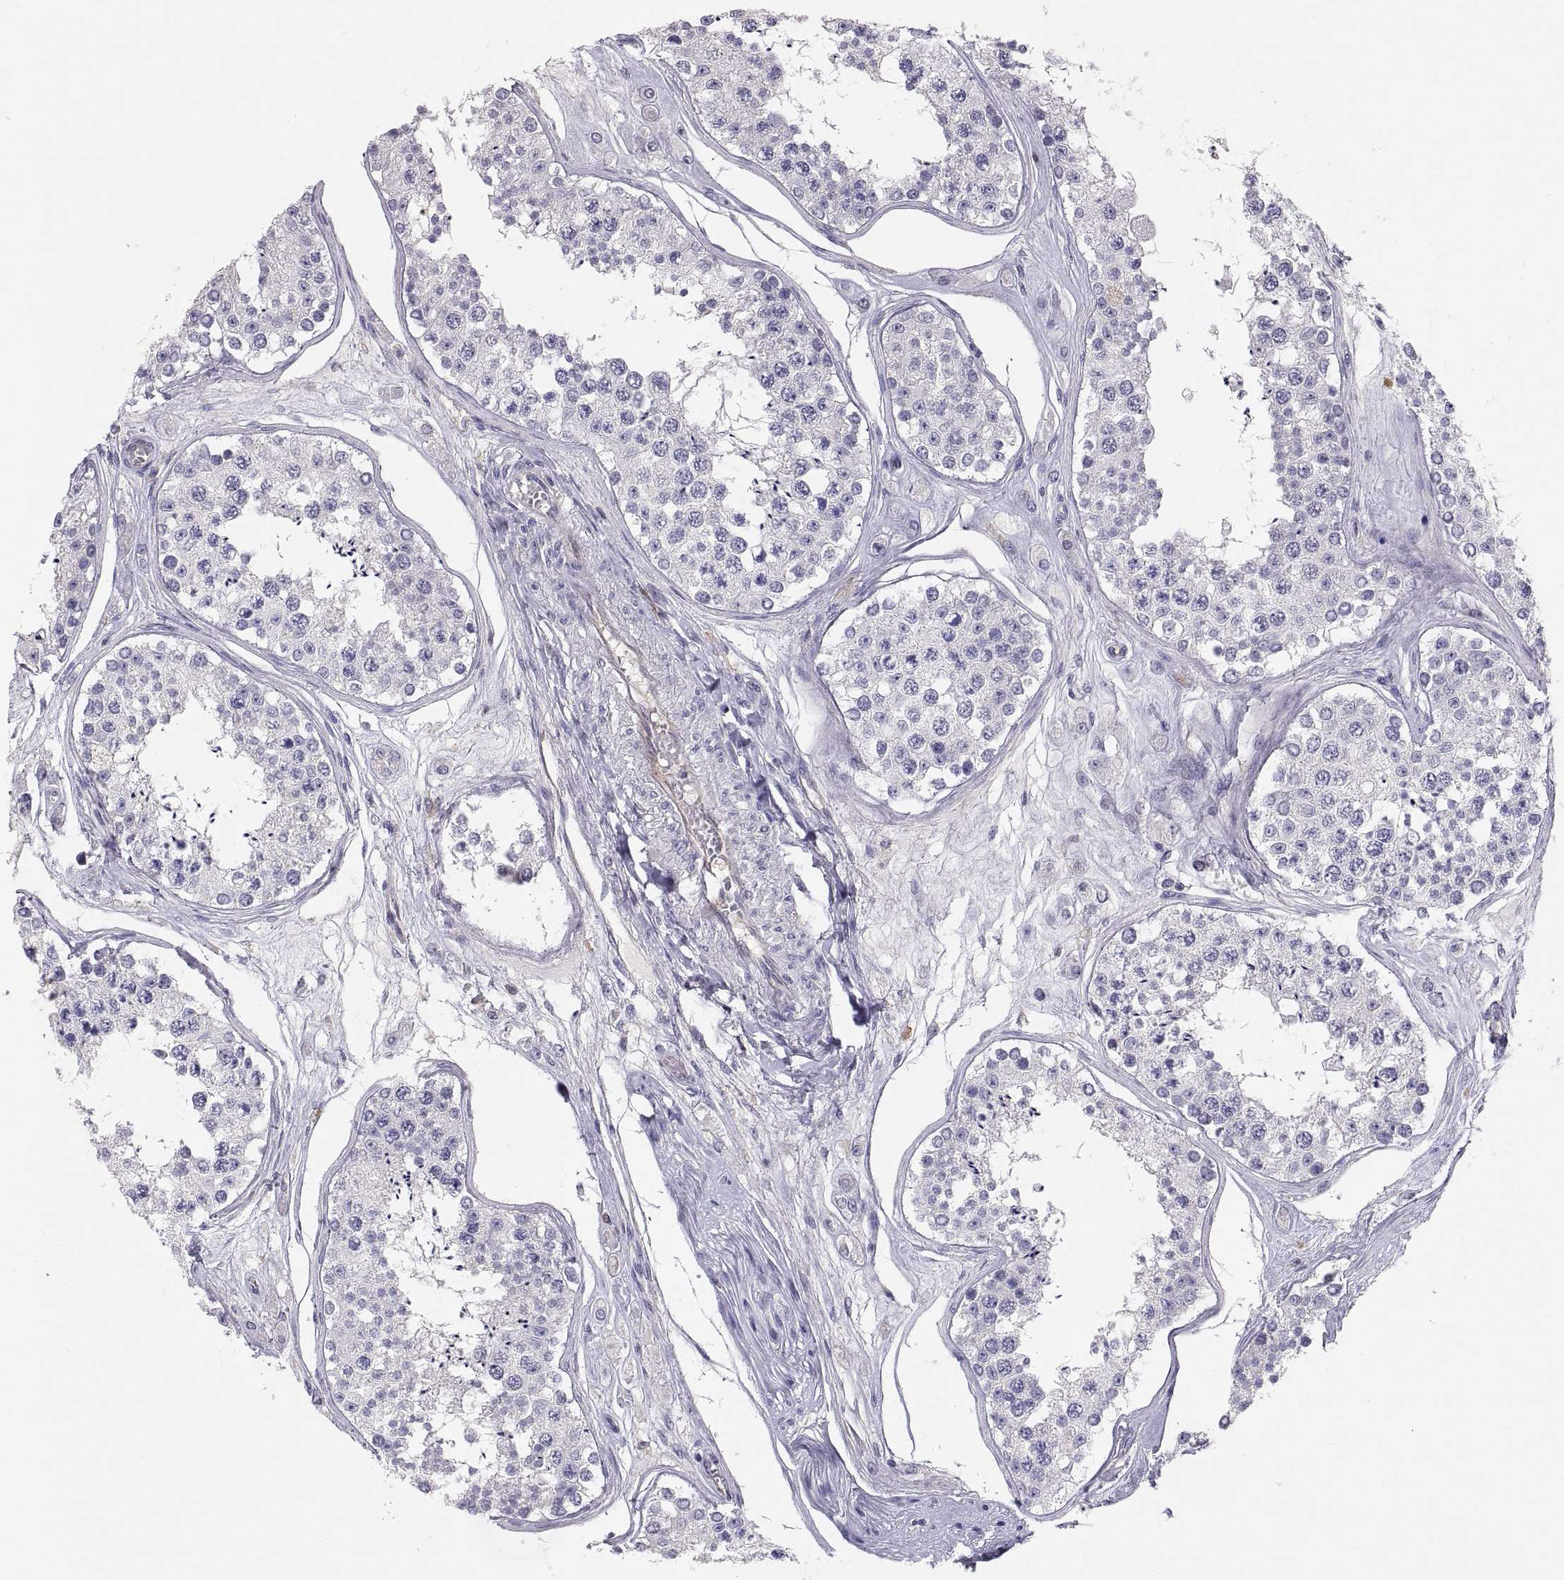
{"staining": {"intensity": "negative", "quantity": "none", "location": "none"}, "tissue": "testis", "cell_type": "Cells in seminiferous ducts", "image_type": "normal", "snomed": [{"axis": "morphology", "description": "Normal tissue, NOS"}, {"axis": "topography", "description": "Testis"}], "caption": "Photomicrograph shows no significant protein staining in cells in seminiferous ducts of normal testis. (DAB (3,3'-diaminobenzidine) immunohistochemistry (IHC) with hematoxylin counter stain).", "gene": "RALB", "patient": {"sex": "male", "age": 25}}